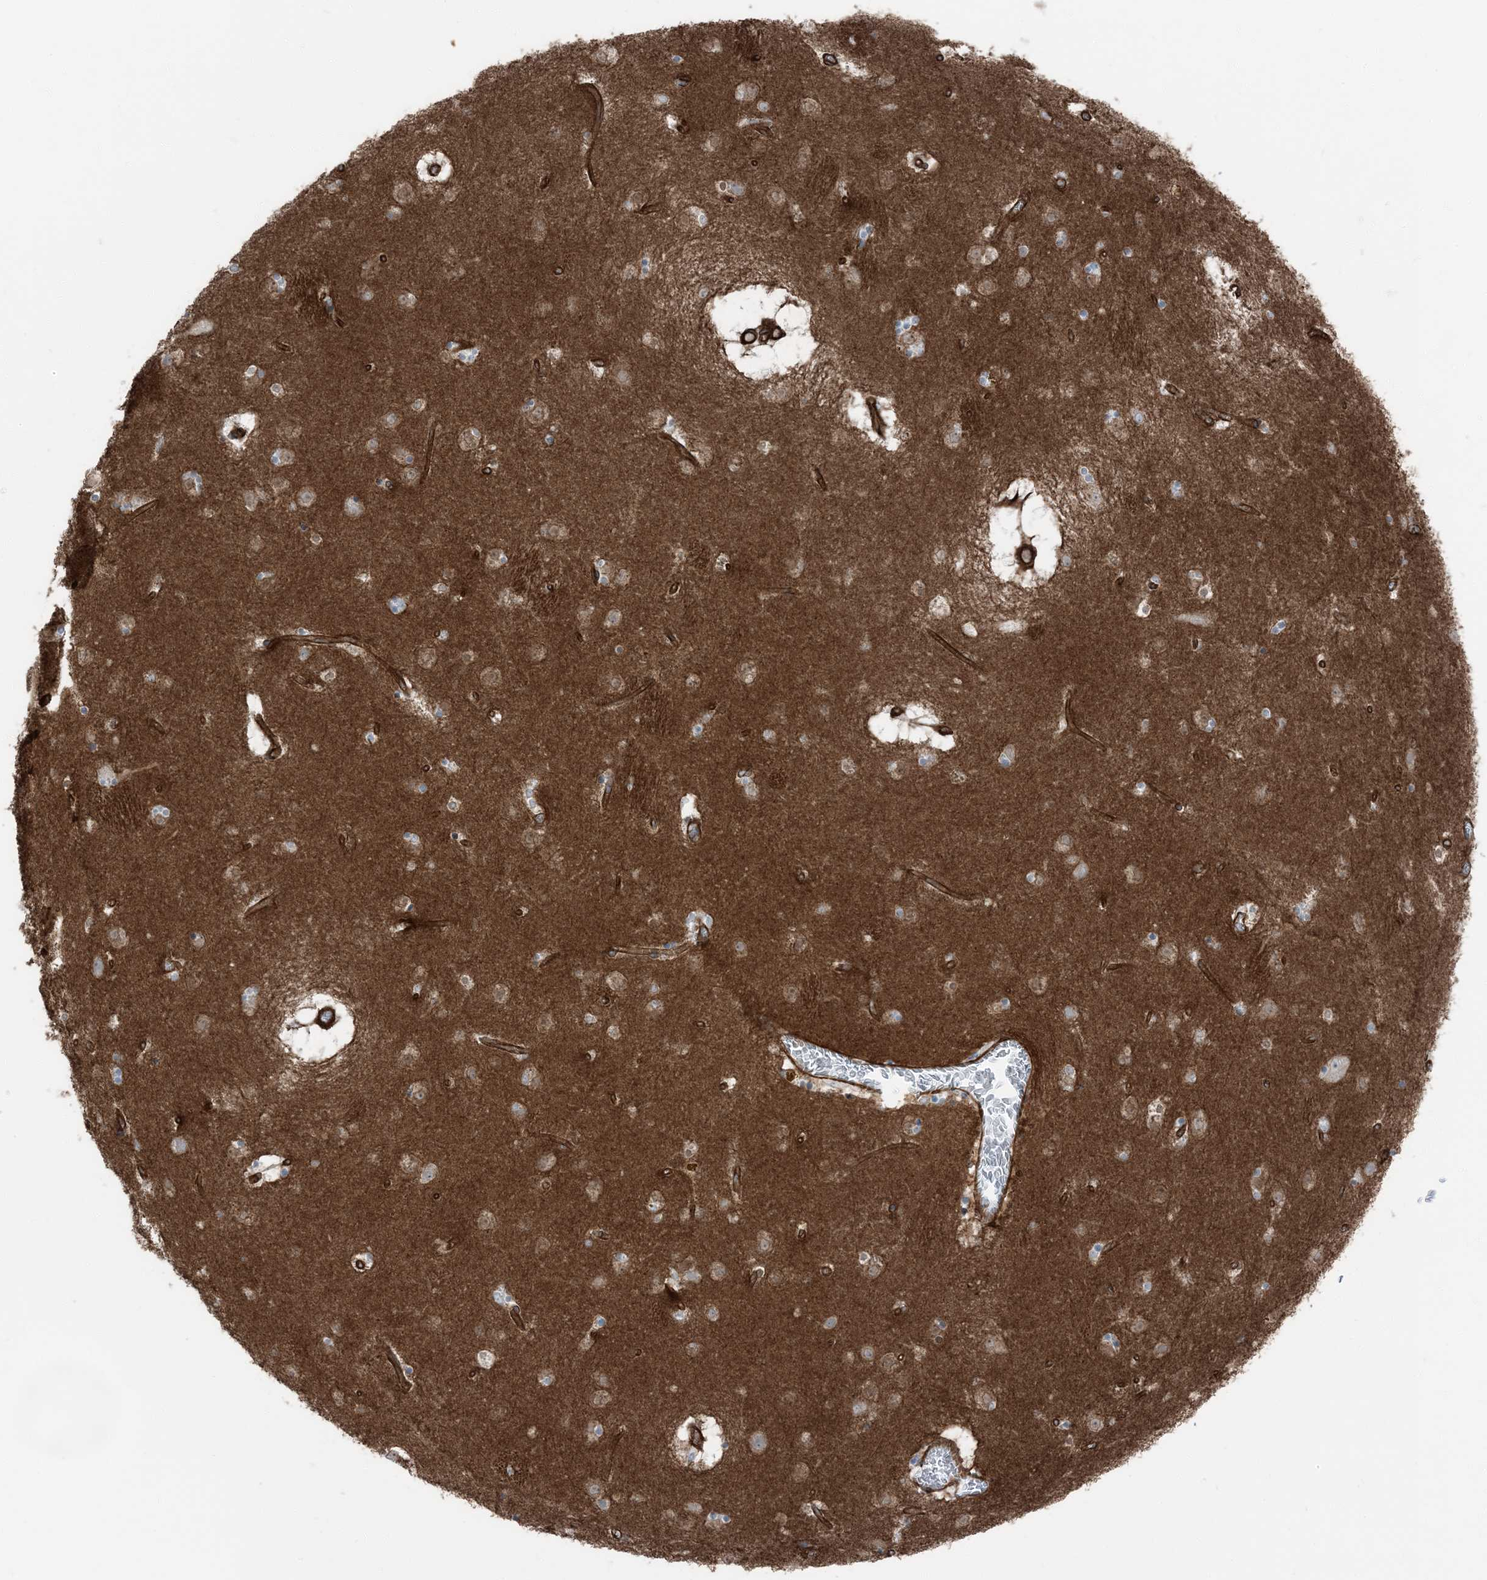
{"staining": {"intensity": "negative", "quantity": "none", "location": "none"}, "tissue": "caudate", "cell_type": "Glial cells", "image_type": "normal", "snomed": [{"axis": "morphology", "description": "Normal tissue, NOS"}, {"axis": "topography", "description": "Lateral ventricle wall"}], "caption": "A photomicrograph of caudate stained for a protein demonstrates no brown staining in glial cells. (DAB (3,3'-diaminobenzidine) immunohistochemistry (IHC) visualized using brightfield microscopy, high magnification).", "gene": "ZFP90", "patient": {"sex": "male", "age": 70}}